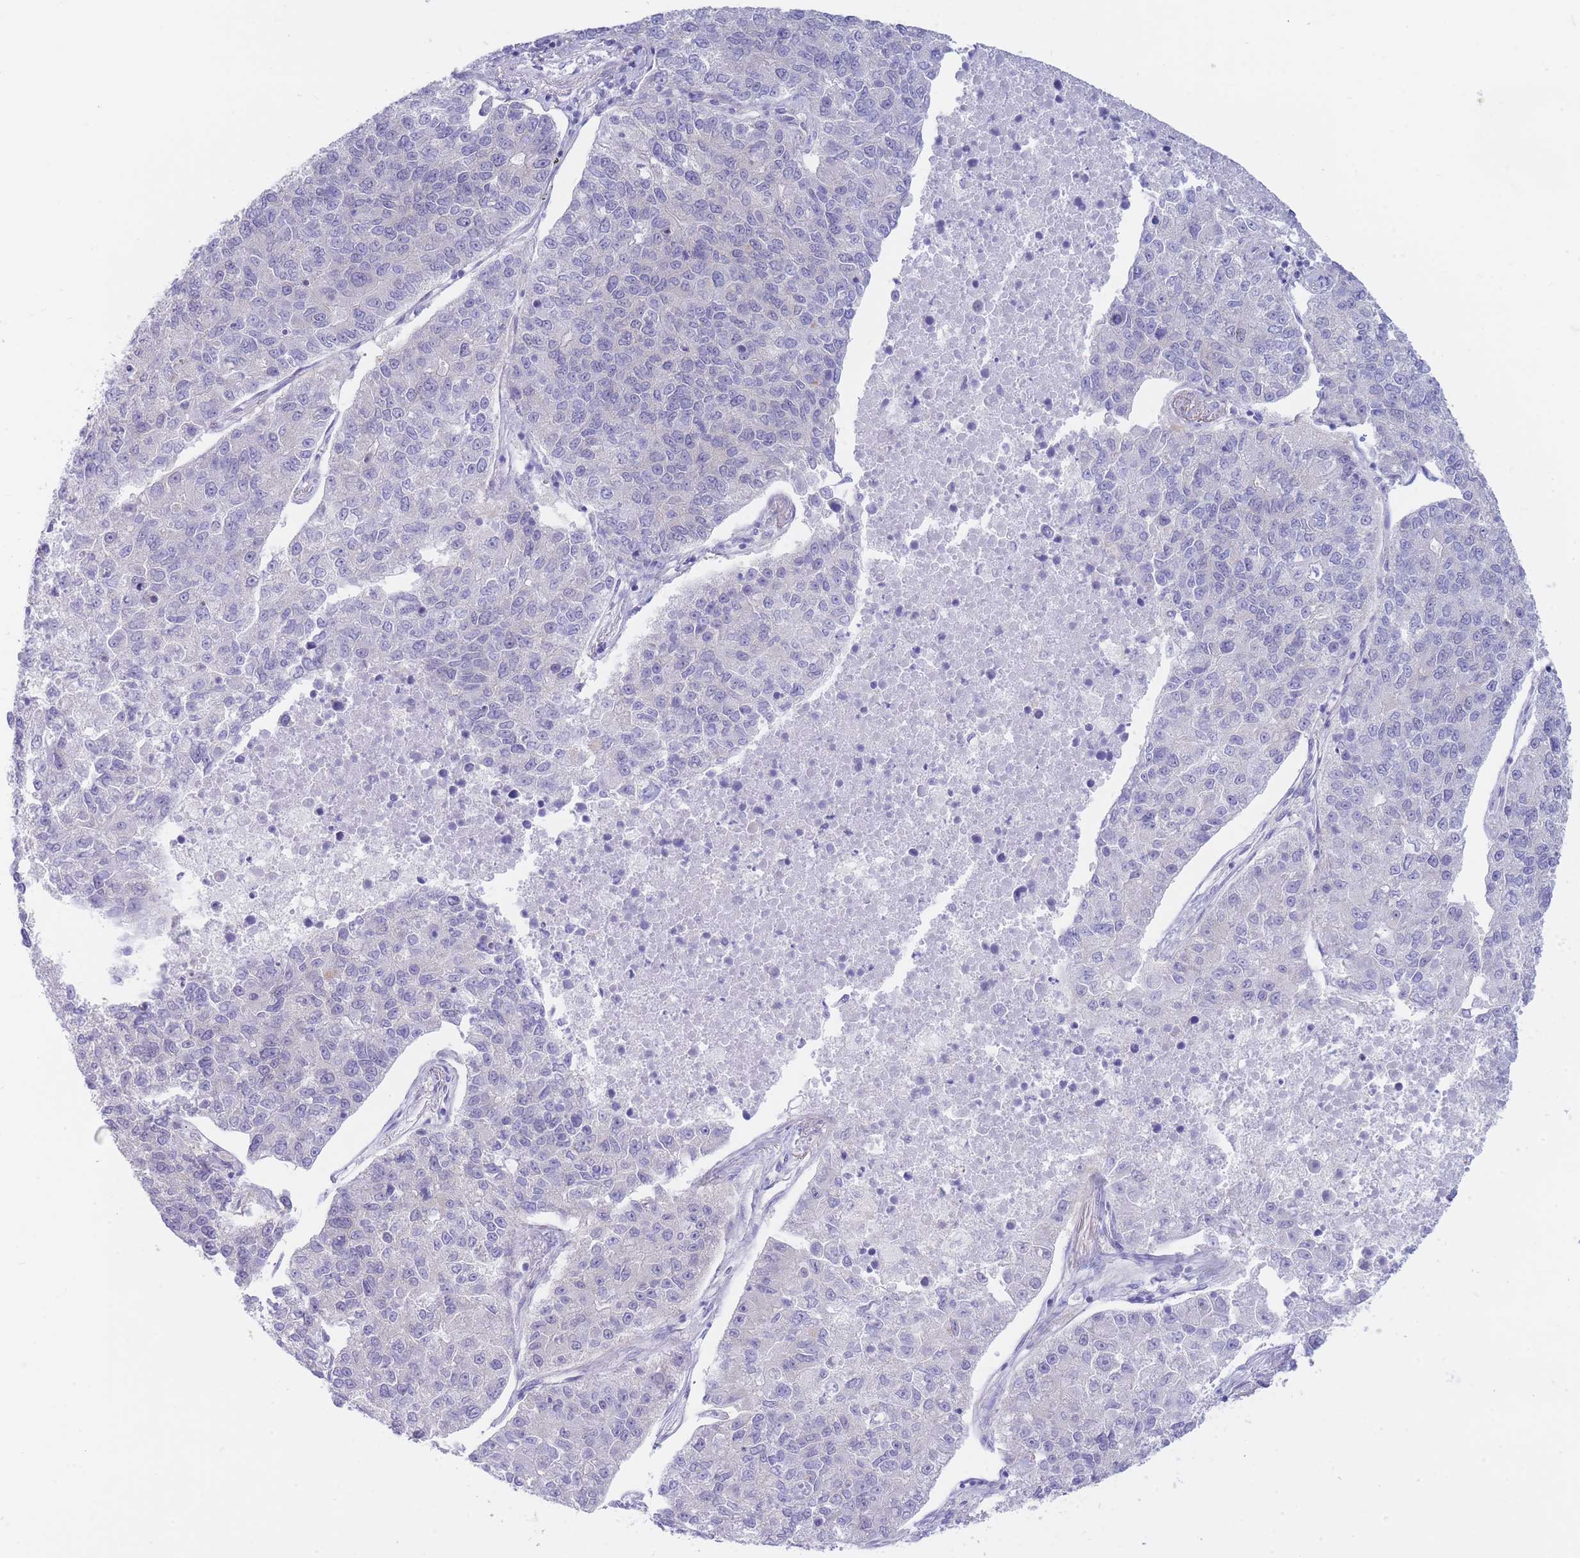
{"staining": {"intensity": "negative", "quantity": "none", "location": "none"}, "tissue": "lung cancer", "cell_type": "Tumor cells", "image_type": "cancer", "snomed": [{"axis": "morphology", "description": "Adenocarcinoma, NOS"}, {"axis": "topography", "description": "Lung"}], "caption": "Human lung adenocarcinoma stained for a protein using immunohistochemistry (IHC) exhibits no staining in tumor cells.", "gene": "SUGT1", "patient": {"sex": "male", "age": 49}}